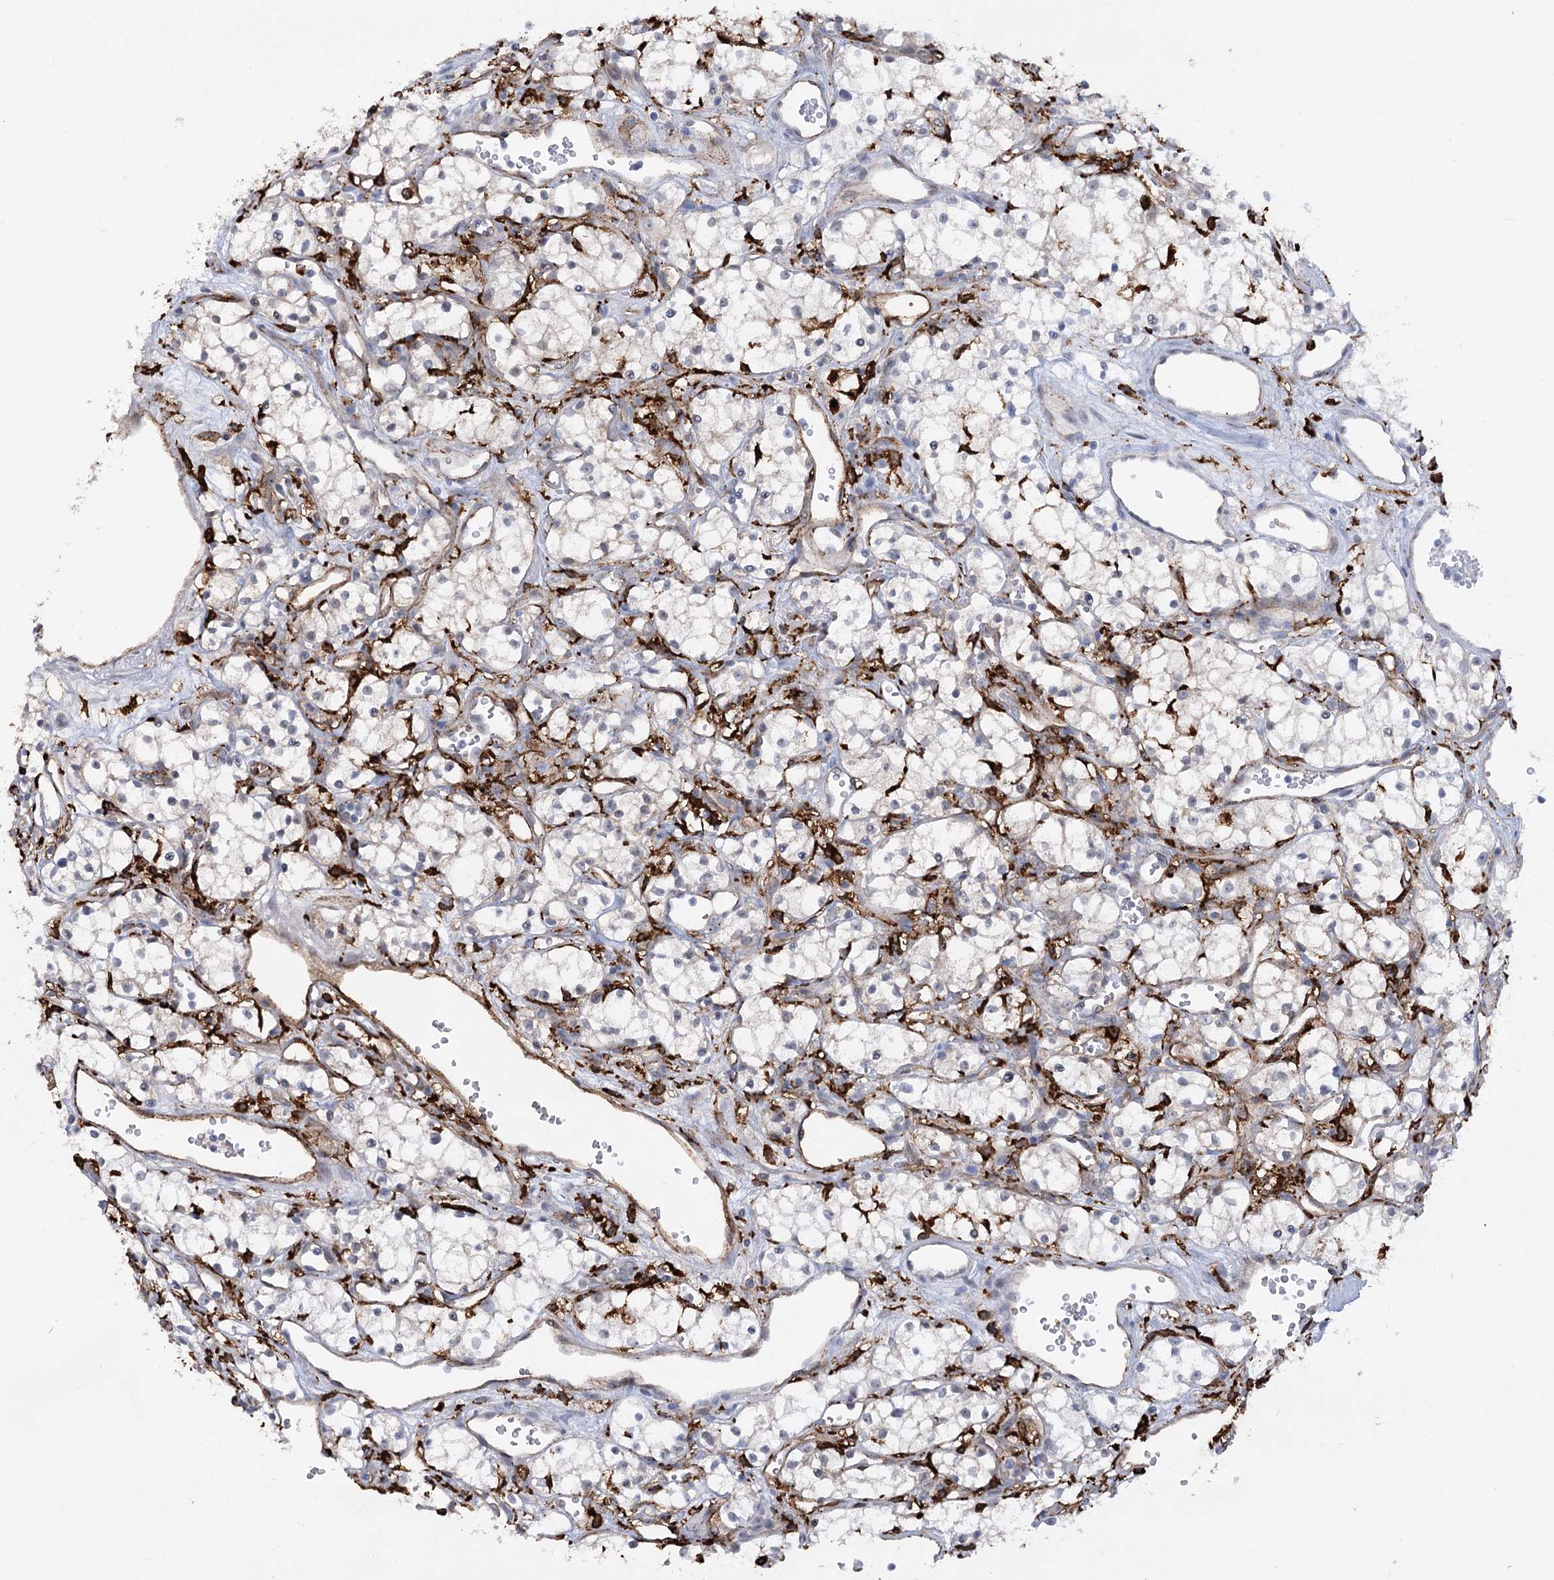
{"staining": {"intensity": "negative", "quantity": "none", "location": "none"}, "tissue": "renal cancer", "cell_type": "Tumor cells", "image_type": "cancer", "snomed": [{"axis": "morphology", "description": "Adenocarcinoma, NOS"}, {"axis": "topography", "description": "Kidney"}], "caption": "Immunohistochemistry of renal adenocarcinoma exhibits no expression in tumor cells. (DAB (3,3'-diaminobenzidine) immunohistochemistry (IHC) visualized using brightfield microscopy, high magnification).", "gene": "PIWIL4", "patient": {"sex": "male", "age": 59}}